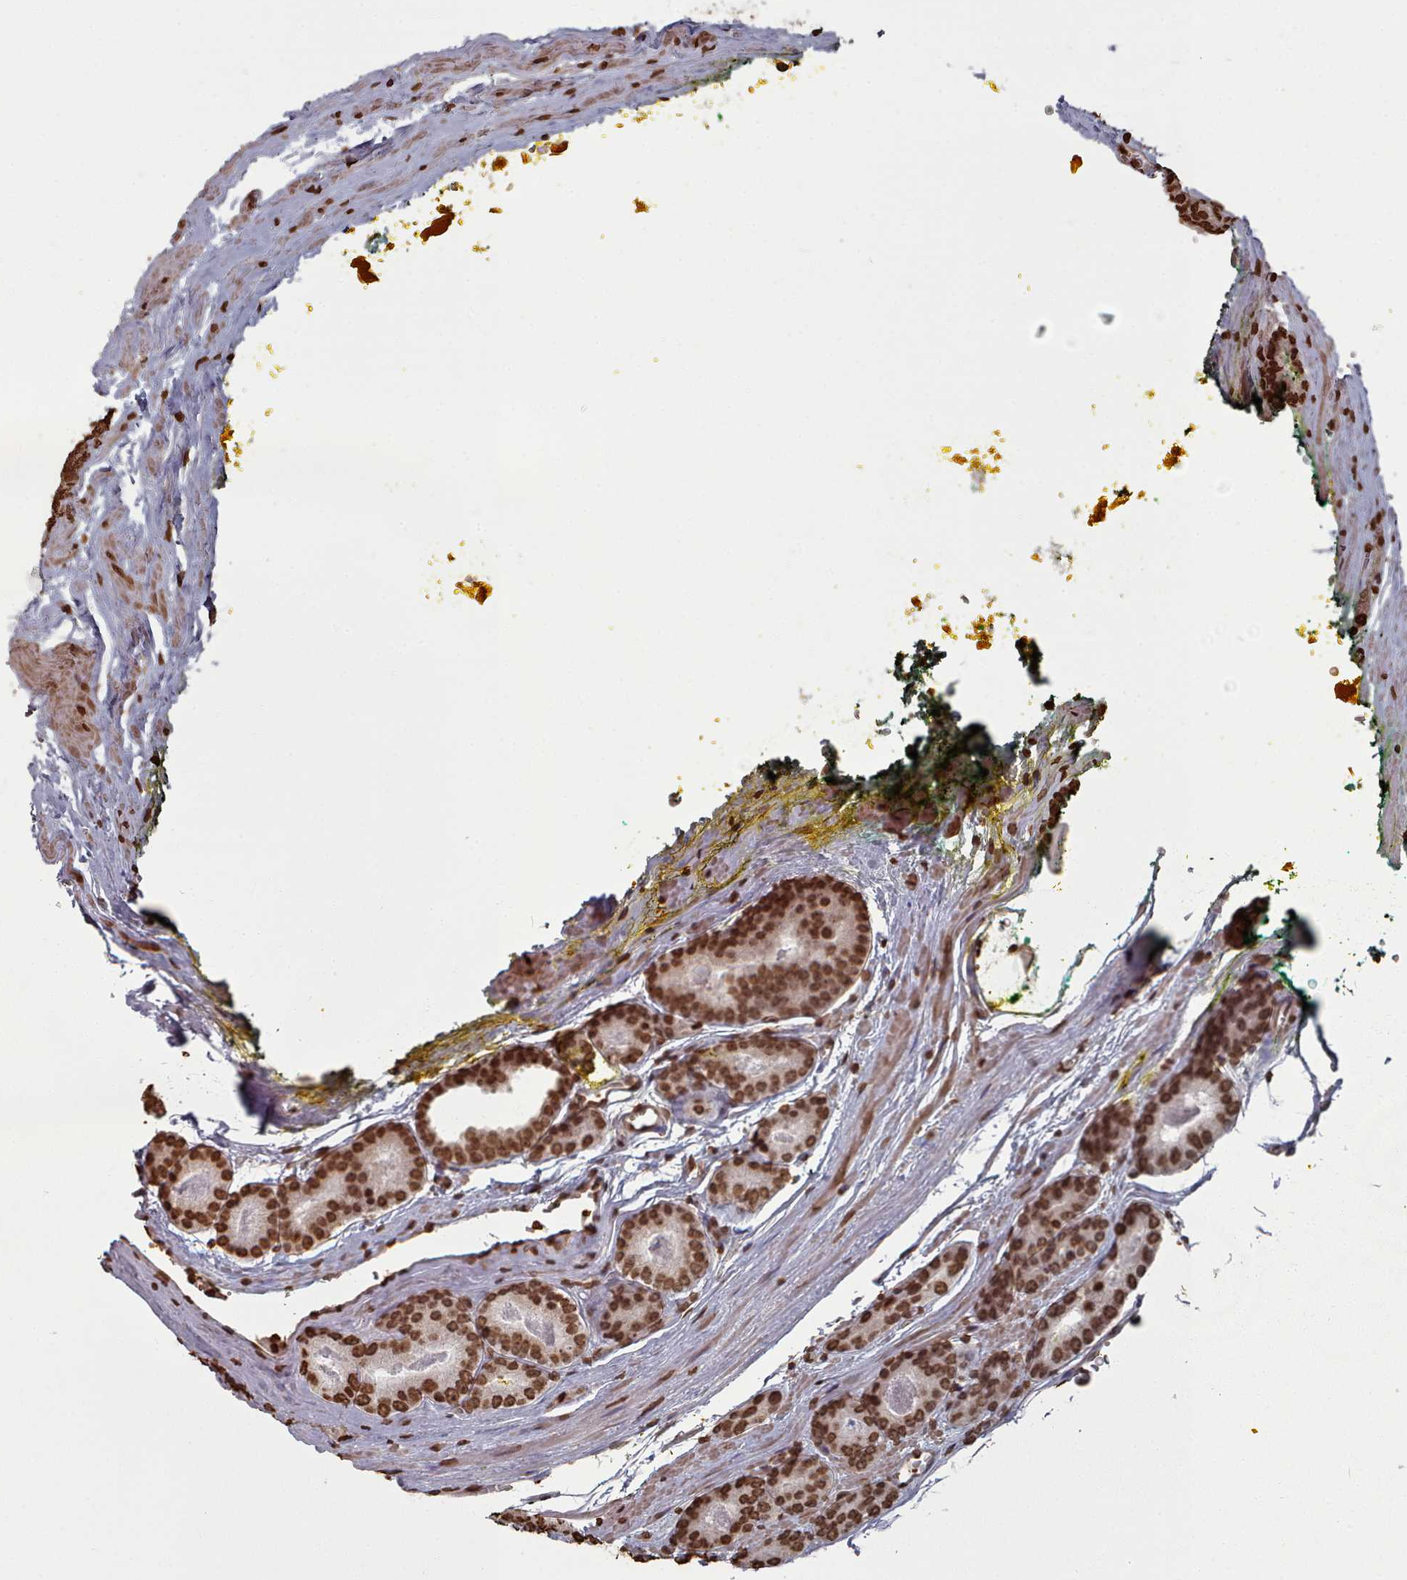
{"staining": {"intensity": "strong", "quantity": ">75%", "location": "nuclear"}, "tissue": "prostate cancer", "cell_type": "Tumor cells", "image_type": "cancer", "snomed": [{"axis": "morphology", "description": "Adenocarcinoma, High grade"}, {"axis": "topography", "description": "Prostate"}], "caption": "Immunohistochemical staining of adenocarcinoma (high-grade) (prostate) reveals high levels of strong nuclear protein positivity in about >75% of tumor cells.", "gene": "PLEKHG5", "patient": {"sex": "male", "age": 72}}